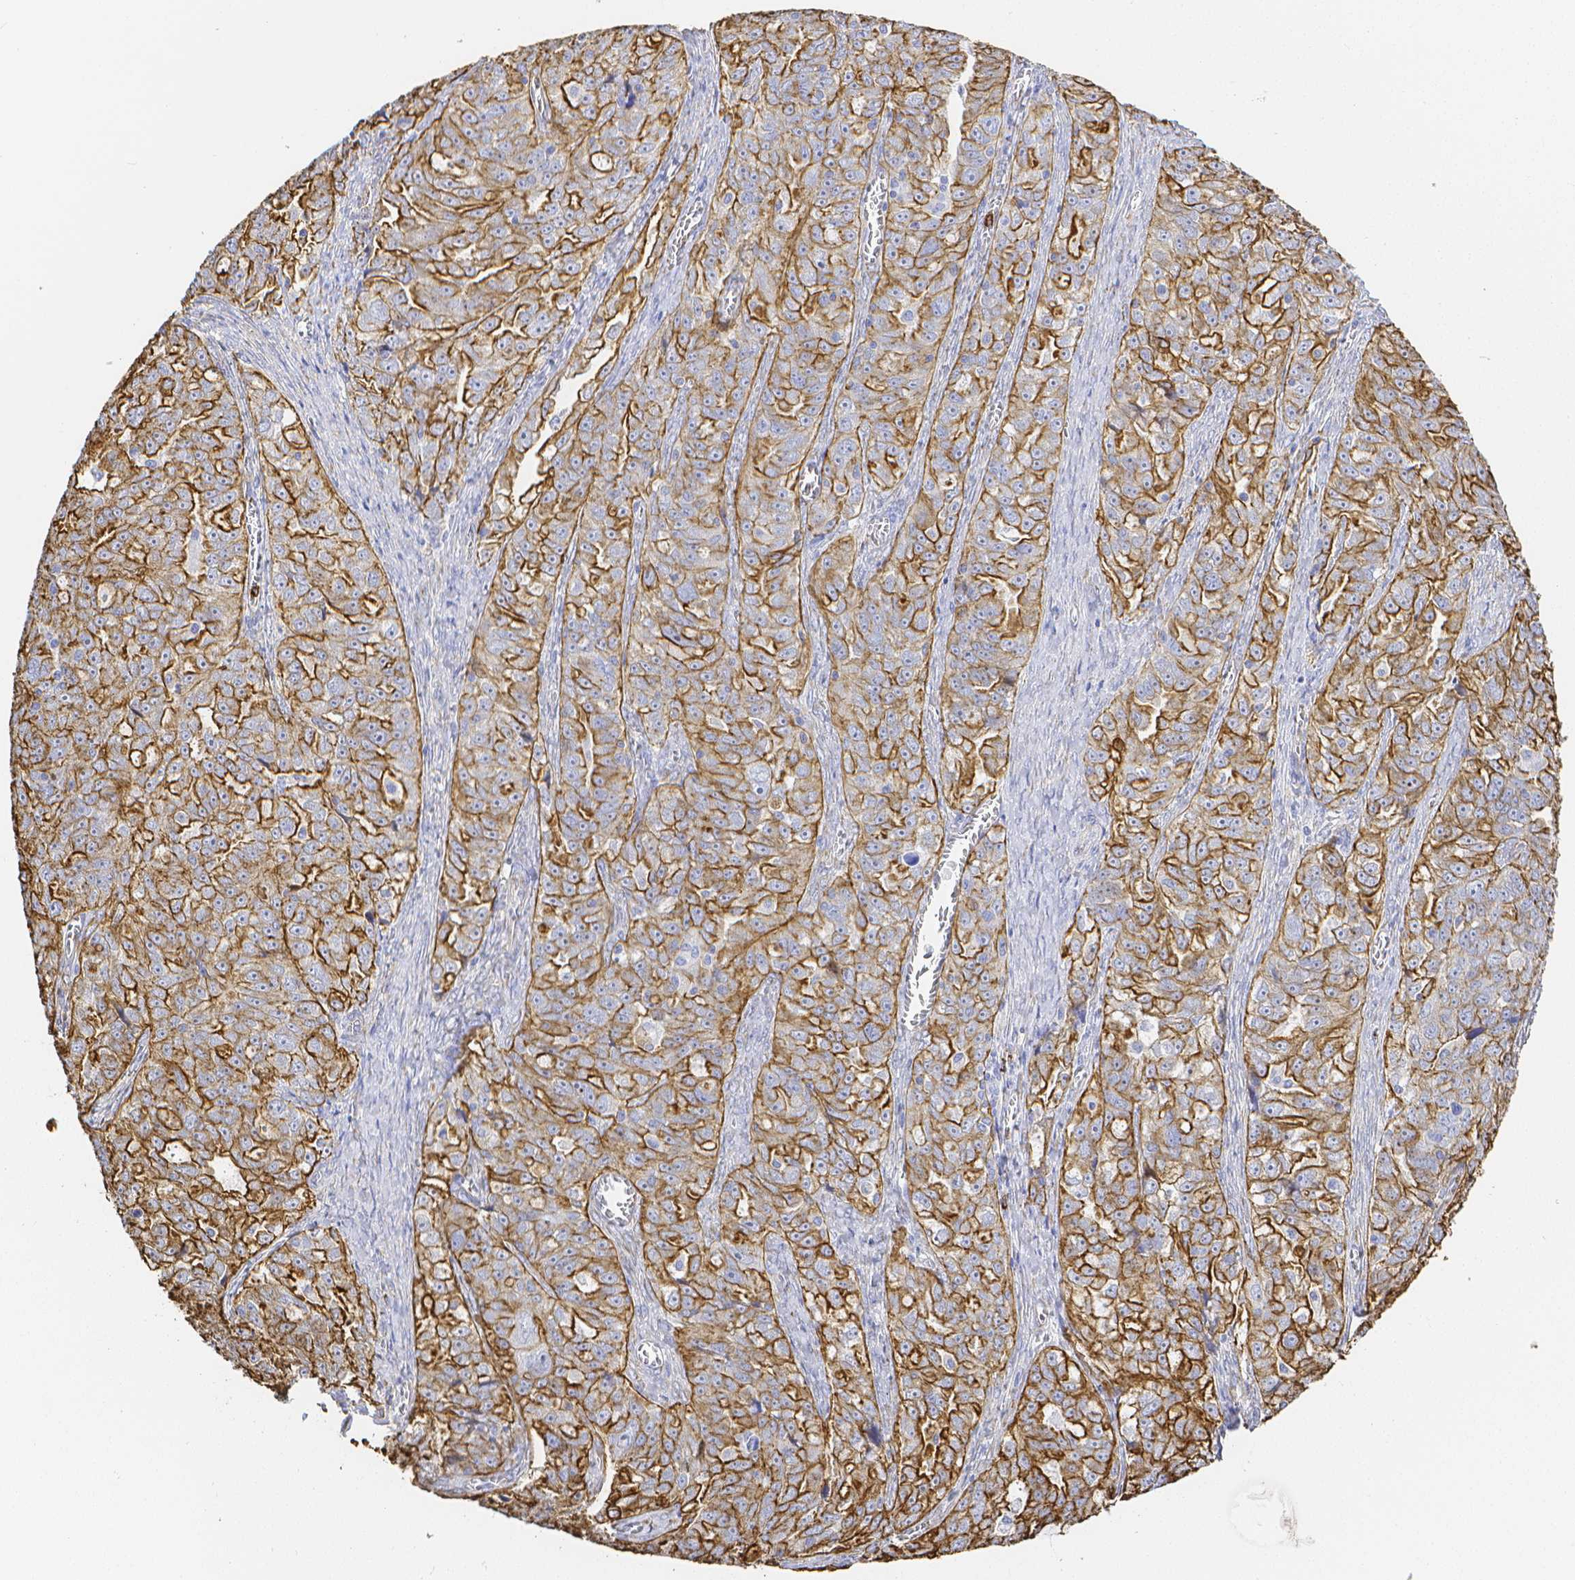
{"staining": {"intensity": "moderate", "quantity": ">75%", "location": "cytoplasmic/membranous"}, "tissue": "ovarian cancer", "cell_type": "Tumor cells", "image_type": "cancer", "snomed": [{"axis": "morphology", "description": "Cystadenocarcinoma, serous, NOS"}, {"axis": "topography", "description": "Ovary"}], "caption": "Ovarian cancer tissue displays moderate cytoplasmic/membranous staining in approximately >75% of tumor cells, visualized by immunohistochemistry.", "gene": "SMURF1", "patient": {"sex": "female", "age": 51}}